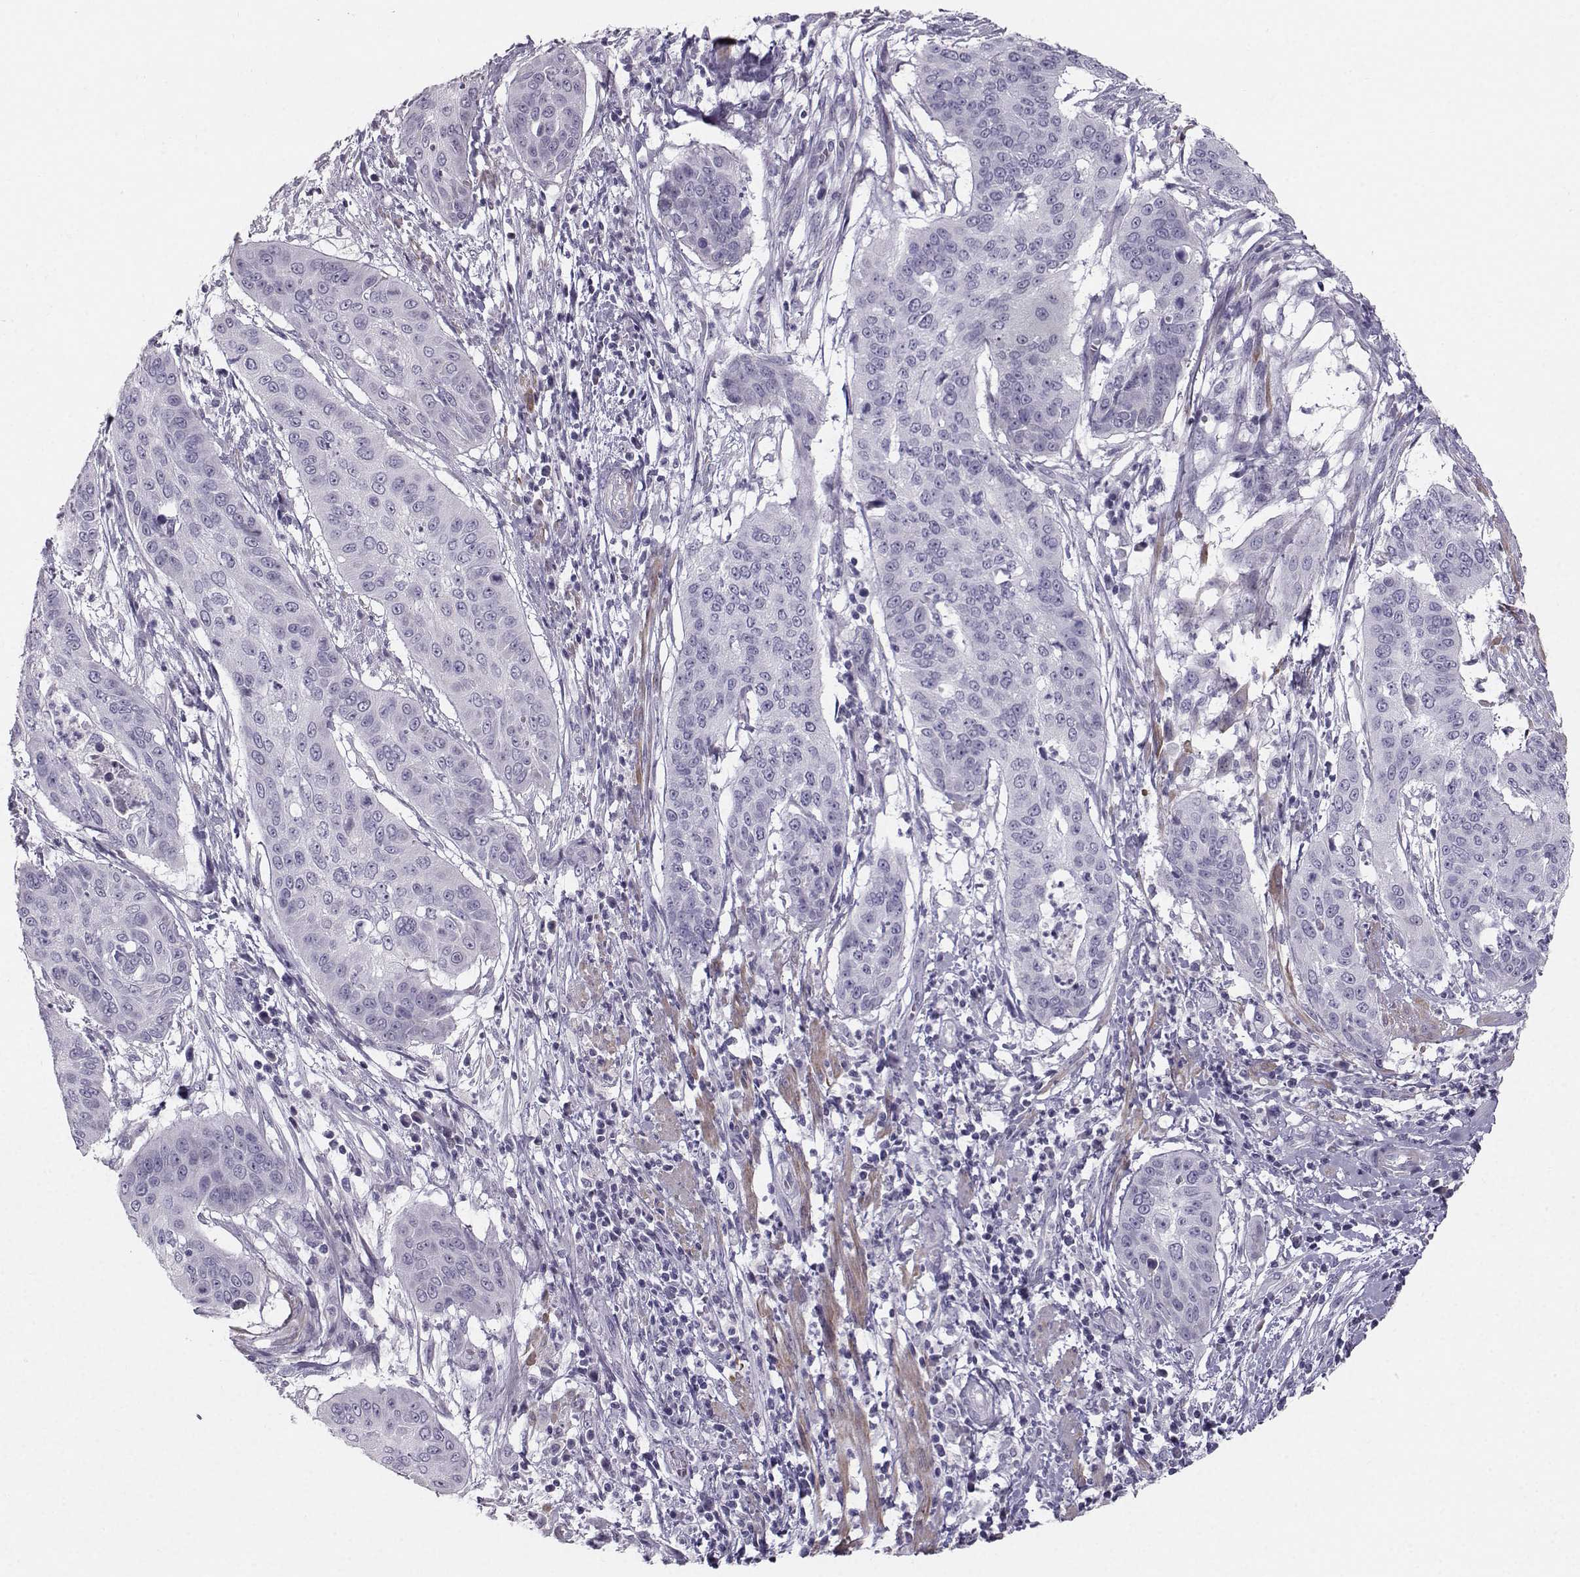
{"staining": {"intensity": "negative", "quantity": "none", "location": "none"}, "tissue": "cervical cancer", "cell_type": "Tumor cells", "image_type": "cancer", "snomed": [{"axis": "morphology", "description": "Squamous cell carcinoma, NOS"}, {"axis": "topography", "description": "Cervix"}], "caption": "High power microscopy micrograph of an immunohistochemistry (IHC) photomicrograph of cervical cancer (squamous cell carcinoma), revealing no significant expression in tumor cells. (Stains: DAB (3,3'-diaminobenzidine) immunohistochemistry with hematoxylin counter stain, Microscopy: brightfield microscopy at high magnification).", "gene": "CASR", "patient": {"sex": "female", "age": 39}}